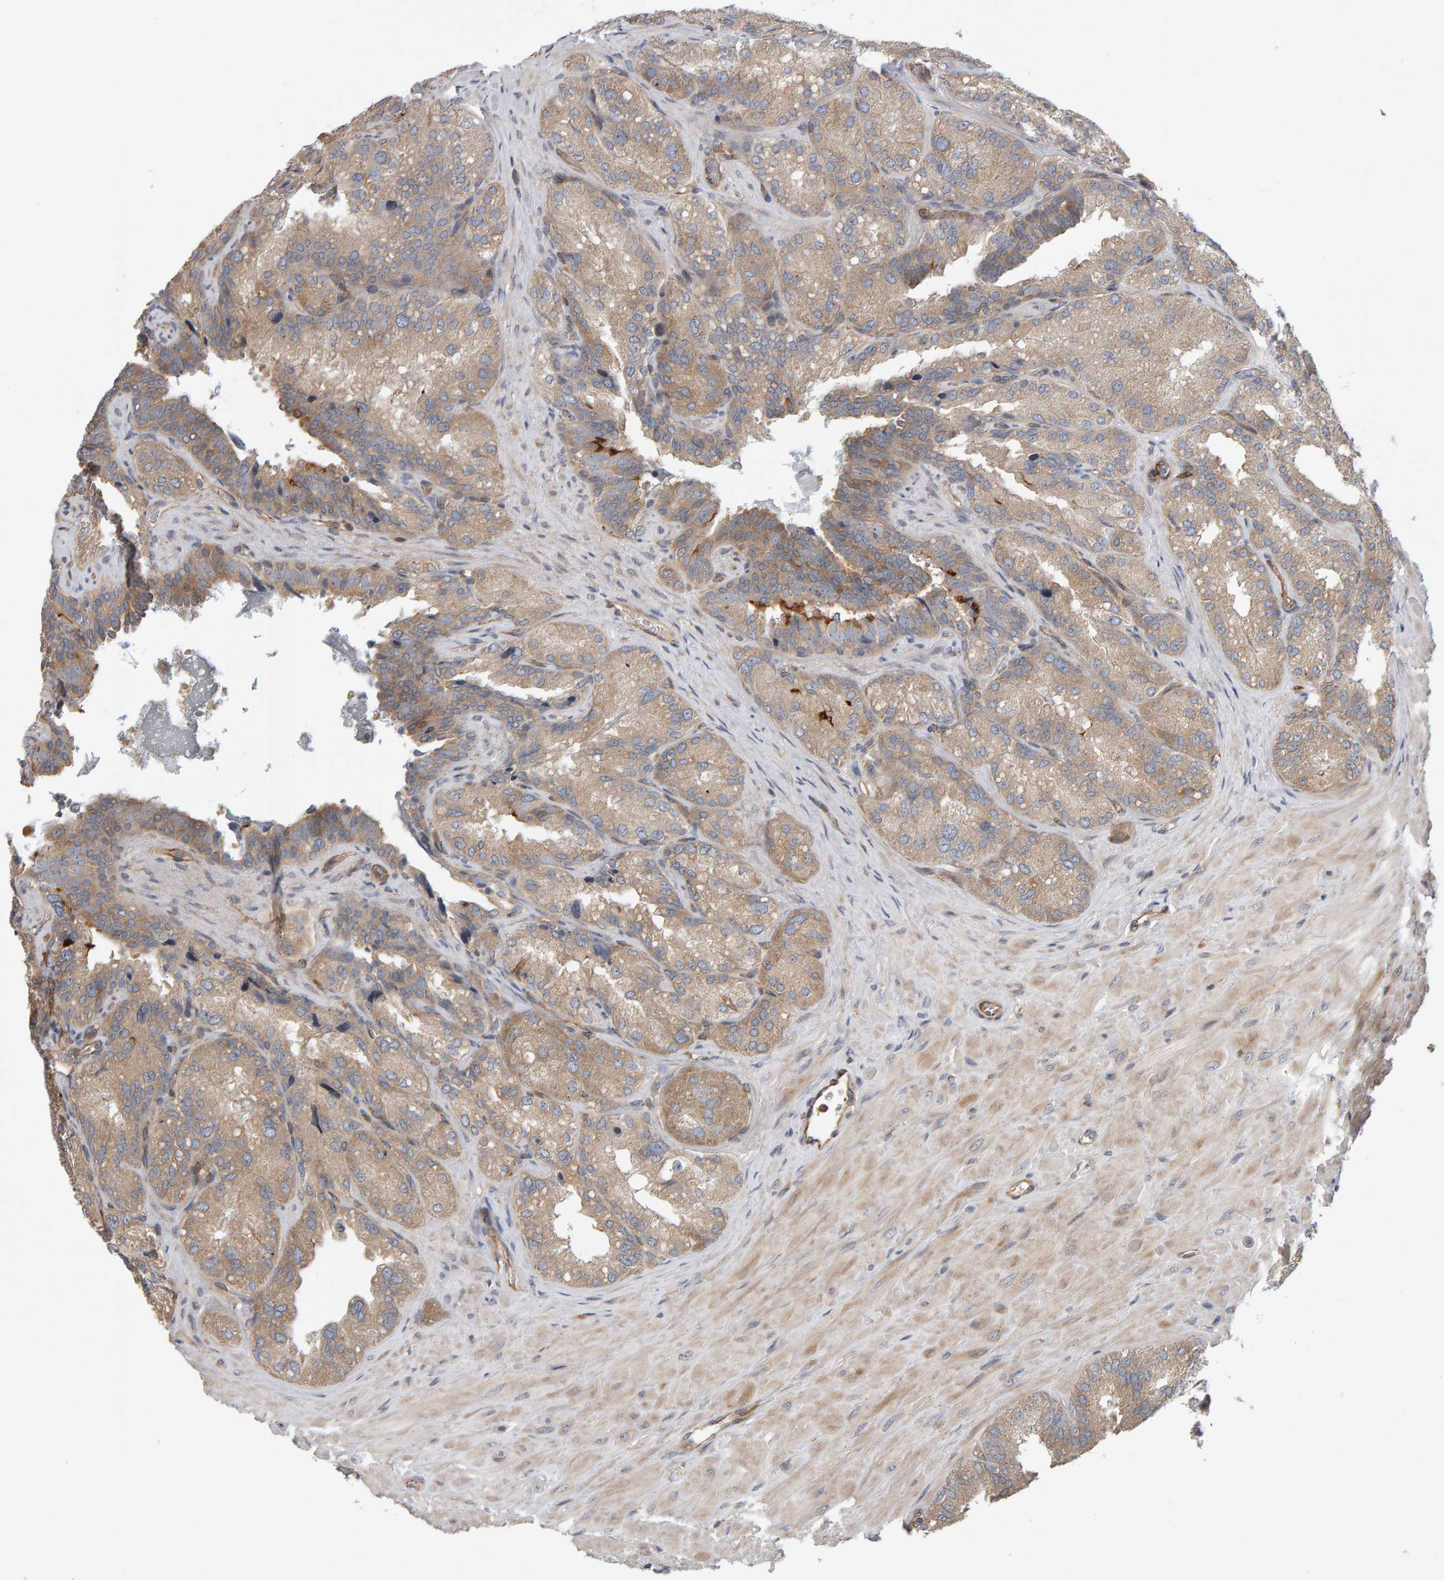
{"staining": {"intensity": "weak", "quantity": "25%-75%", "location": "cytoplasmic/membranous"}, "tissue": "seminal vesicle", "cell_type": "Glandular cells", "image_type": "normal", "snomed": [{"axis": "morphology", "description": "Normal tissue, NOS"}, {"axis": "topography", "description": "Prostate"}, {"axis": "topography", "description": "Seminal veicle"}], "caption": "Immunohistochemistry (IHC) (DAB) staining of benign human seminal vesicle displays weak cytoplasmic/membranous protein staining in approximately 25%-75% of glandular cells.", "gene": "C9orf72", "patient": {"sex": "male", "age": 51}}